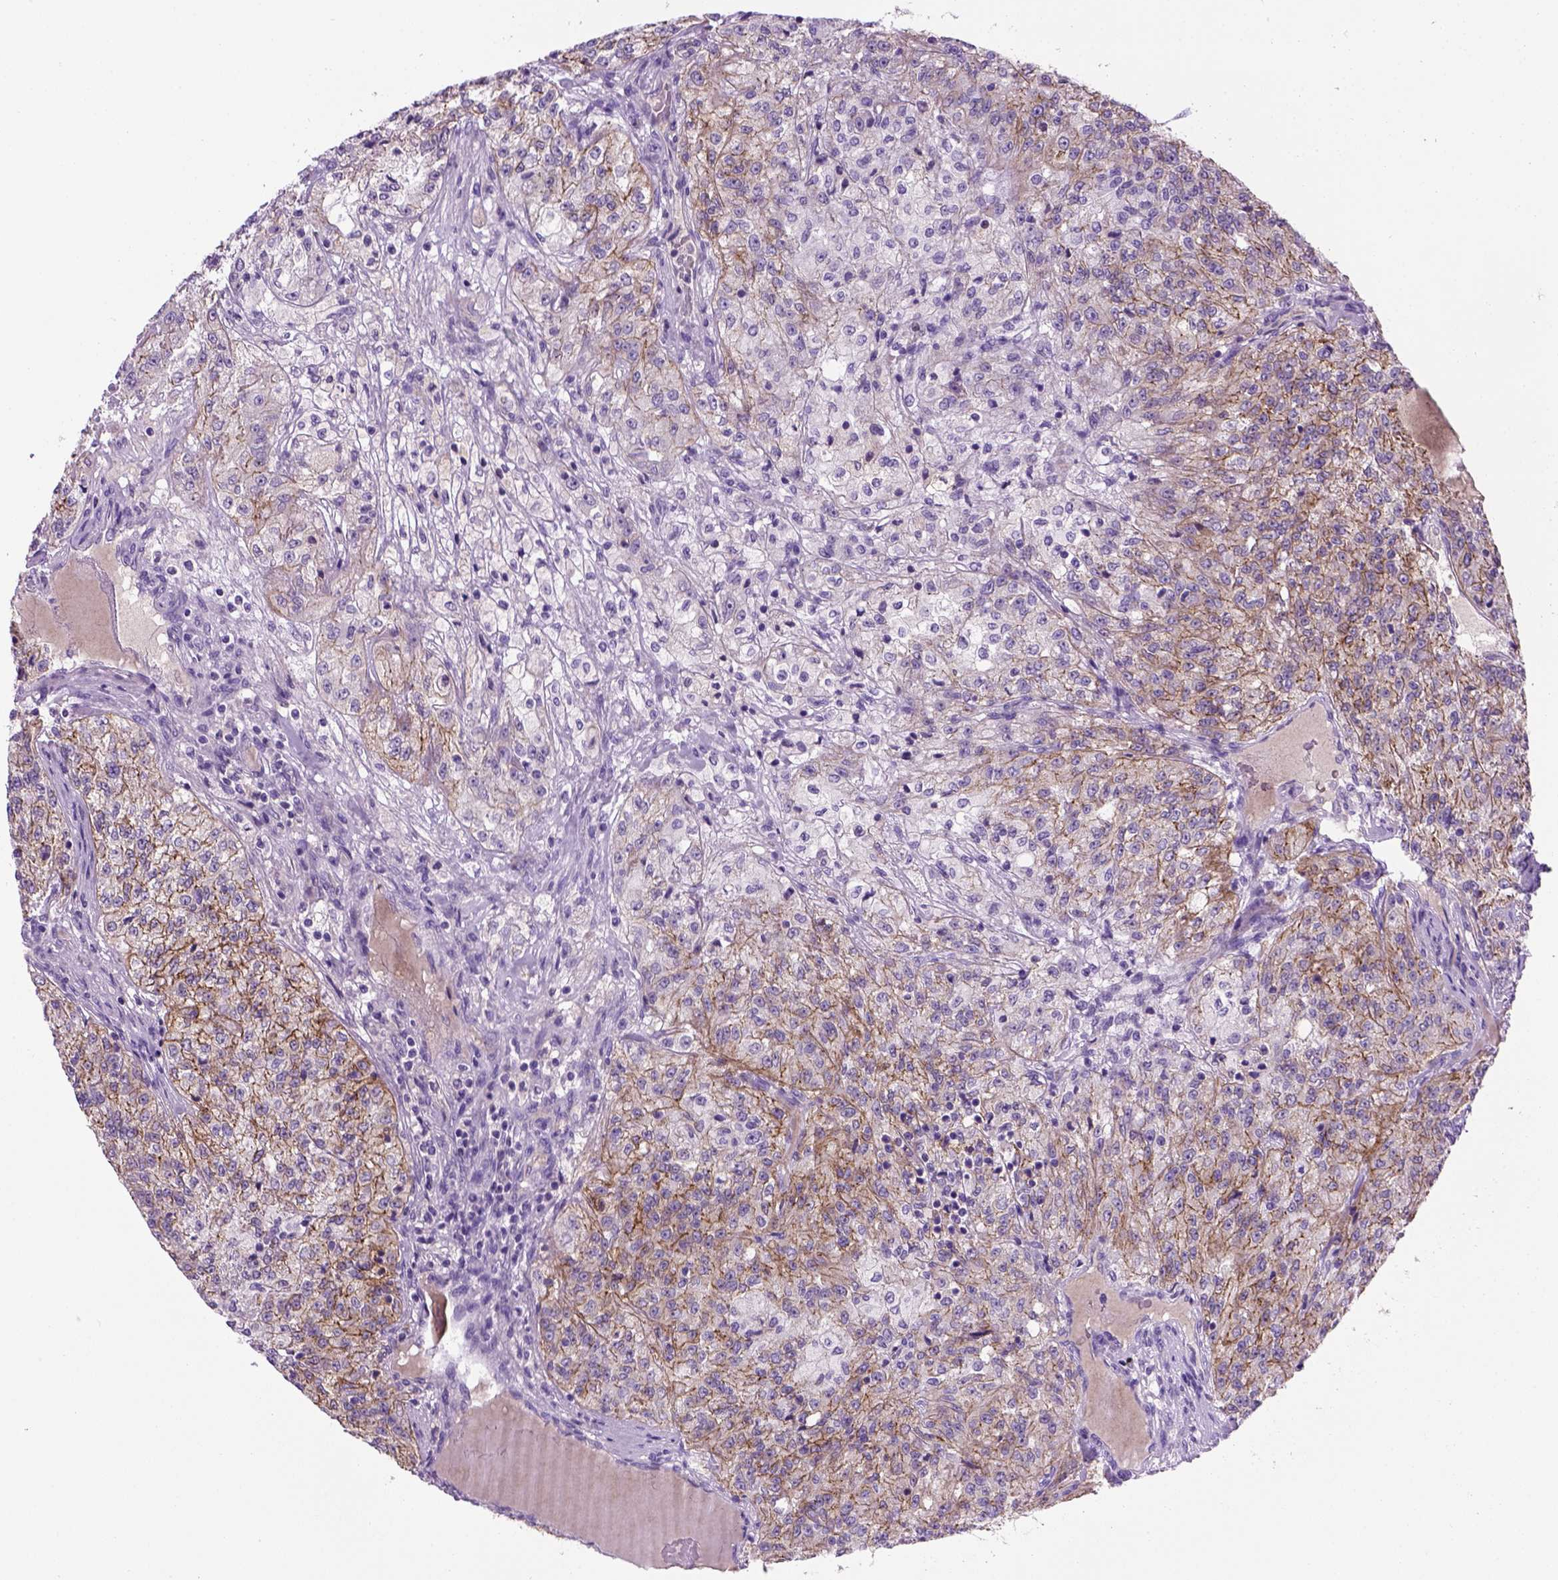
{"staining": {"intensity": "moderate", "quantity": "25%-75%", "location": "cytoplasmic/membranous"}, "tissue": "renal cancer", "cell_type": "Tumor cells", "image_type": "cancer", "snomed": [{"axis": "morphology", "description": "Adenocarcinoma, NOS"}, {"axis": "topography", "description": "Kidney"}], "caption": "The histopathology image exhibits a brown stain indicating the presence of a protein in the cytoplasmic/membranous of tumor cells in renal cancer (adenocarcinoma).", "gene": "CDH1", "patient": {"sex": "female", "age": 63}}